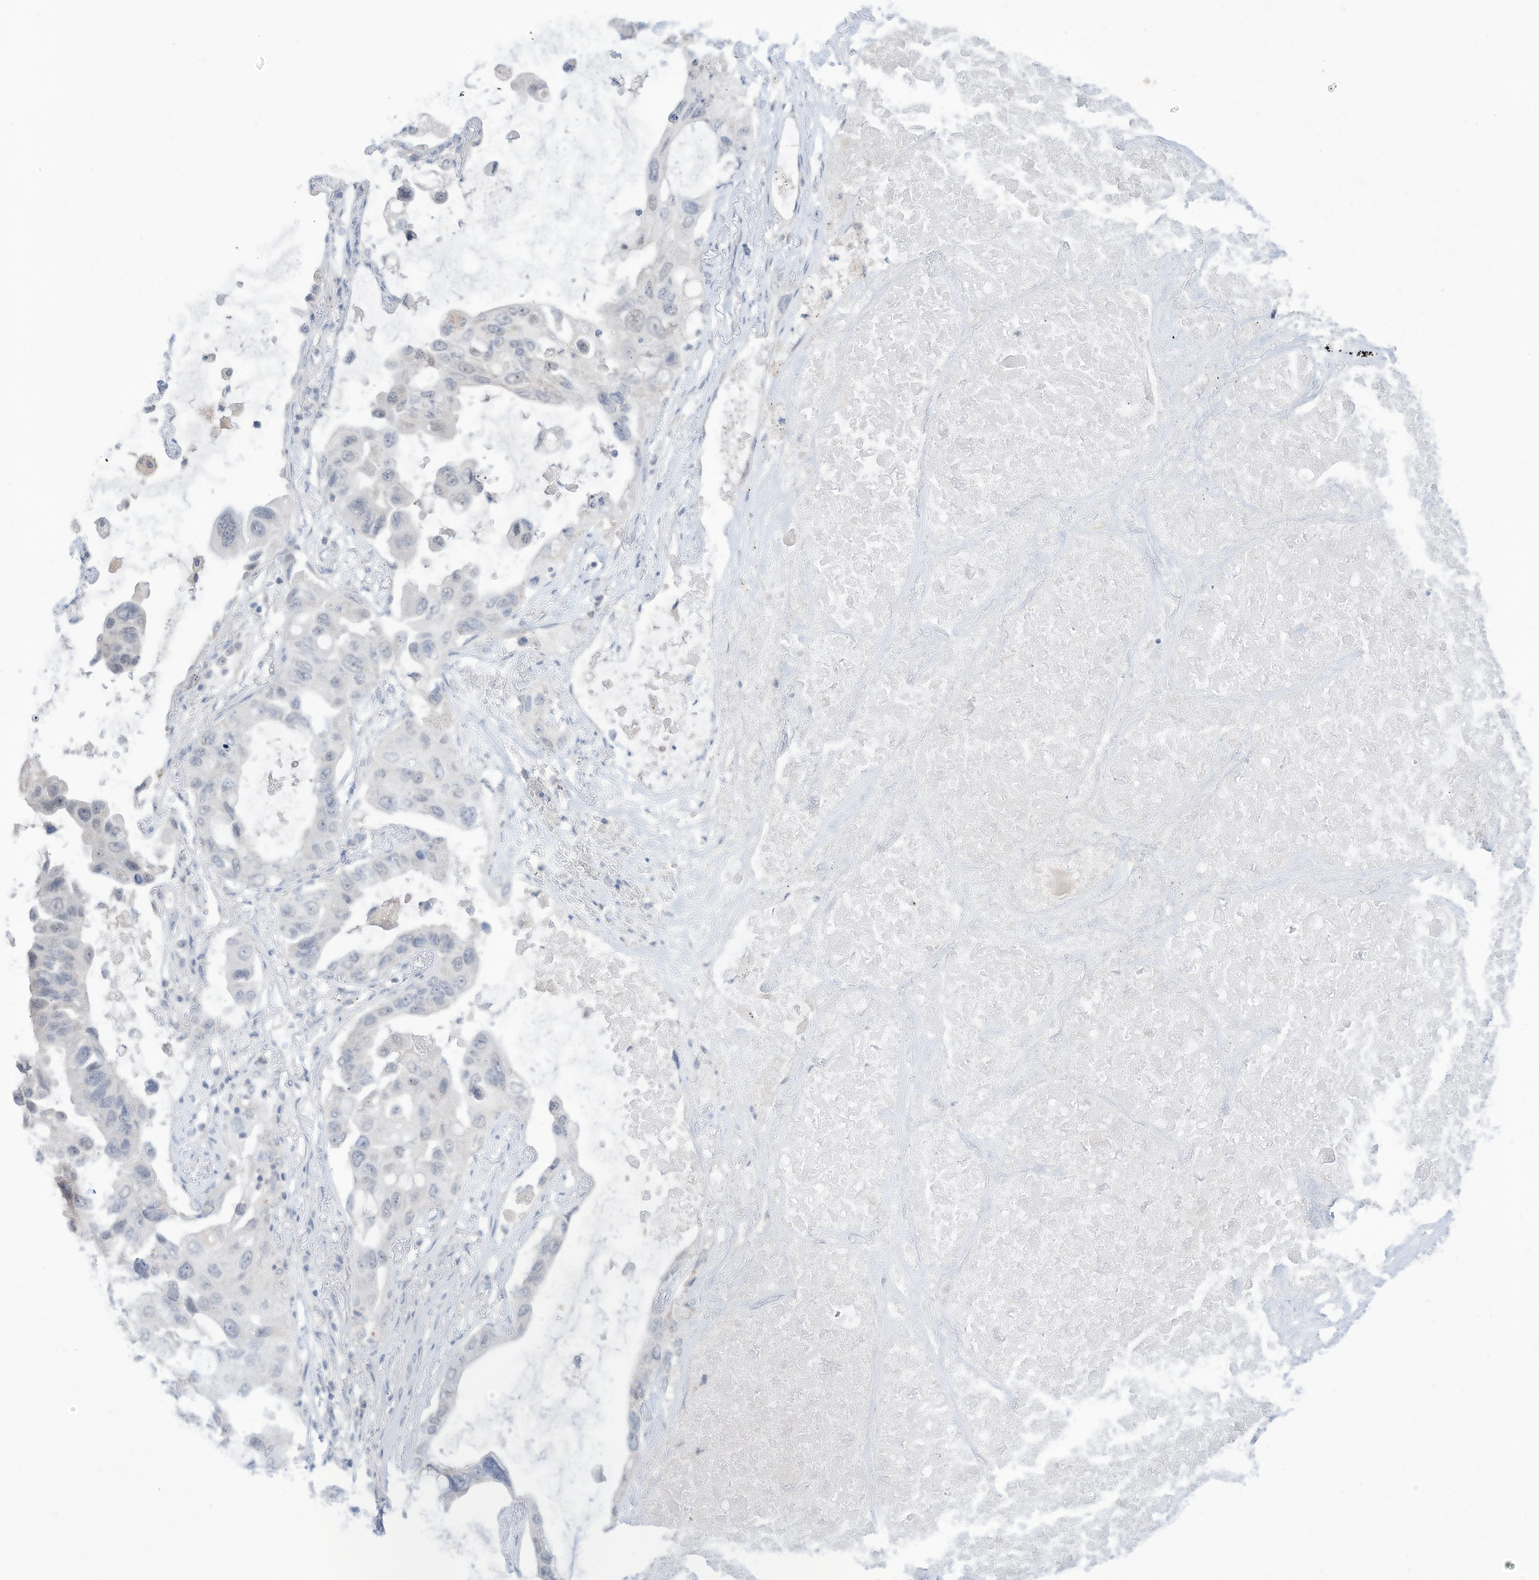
{"staining": {"intensity": "negative", "quantity": "none", "location": "none"}, "tissue": "lung cancer", "cell_type": "Tumor cells", "image_type": "cancer", "snomed": [{"axis": "morphology", "description": "Squamous cell carcinoma, NOS"}, {"axis": "topography", "description": "Lung"}], "caption": "A high-resolution micrograph shows IHC staining of lung cancer, which reveals no significant staining in tumor cells. (Brightfield microscopy of DAB (3,3'-diaminobenzidine) immunohistochemistry (IHC) at high magnification).", "gene": "OGT", "patient": {"sex": "female", "age": 73}}